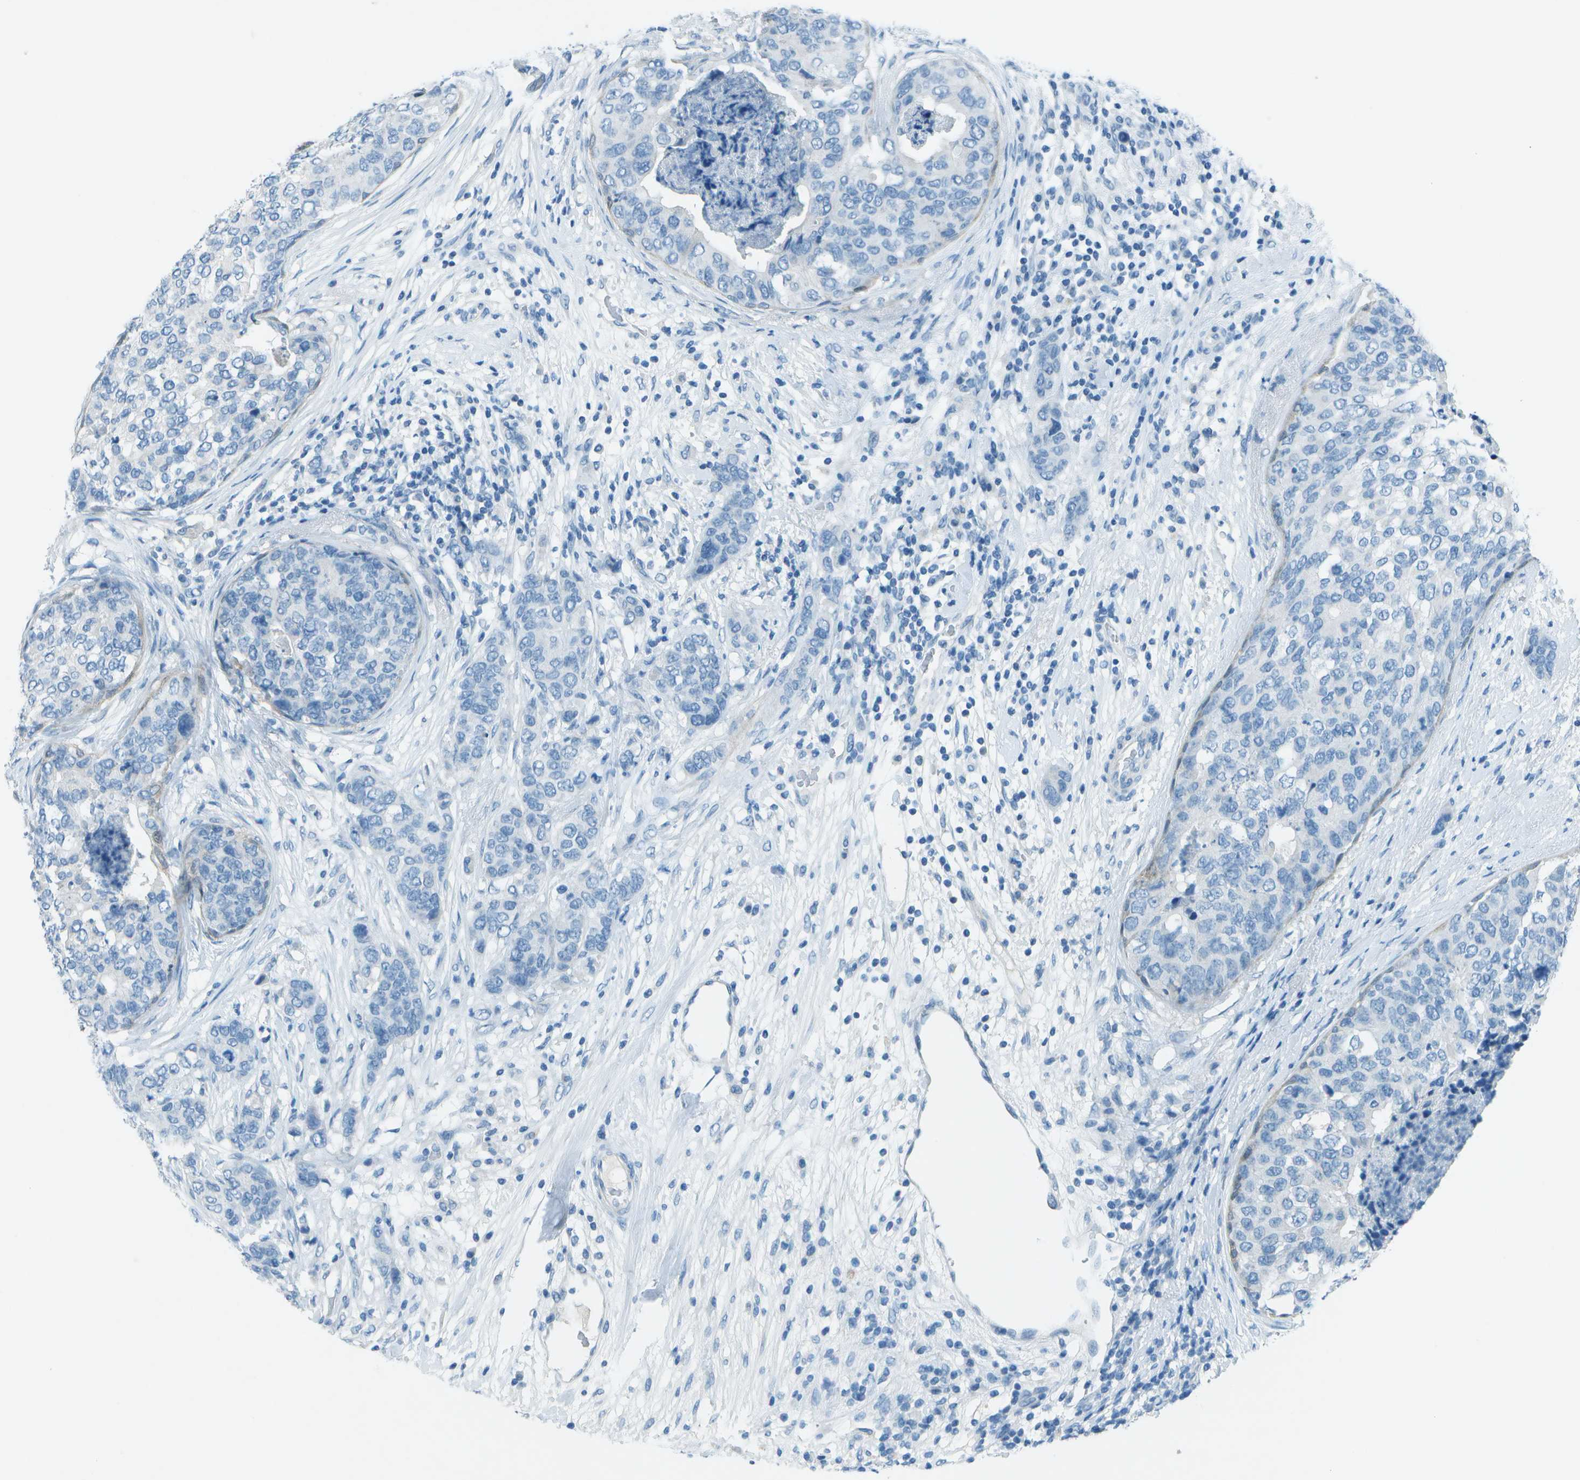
{"staining": {"intensity": "negative", "quantity": "none", "location": "none"}, "tissue": "breast cancer", "cell_type": "Tumor cells", "image_type": "cancer", "snomed": [{"axis": "morphology", "description": "Lobular carcinoma"}, {"axis": "topography", "description": "Breast"}], "caption": "DAB (3,3'-diaminobenzidine) immunohistochemical staining of human breast cancer (lobular carcinoma) demonstrates no significant positivity in tumor cells.", "gene": "FGF1", "patient": {"sex": "female", "age": 59}}